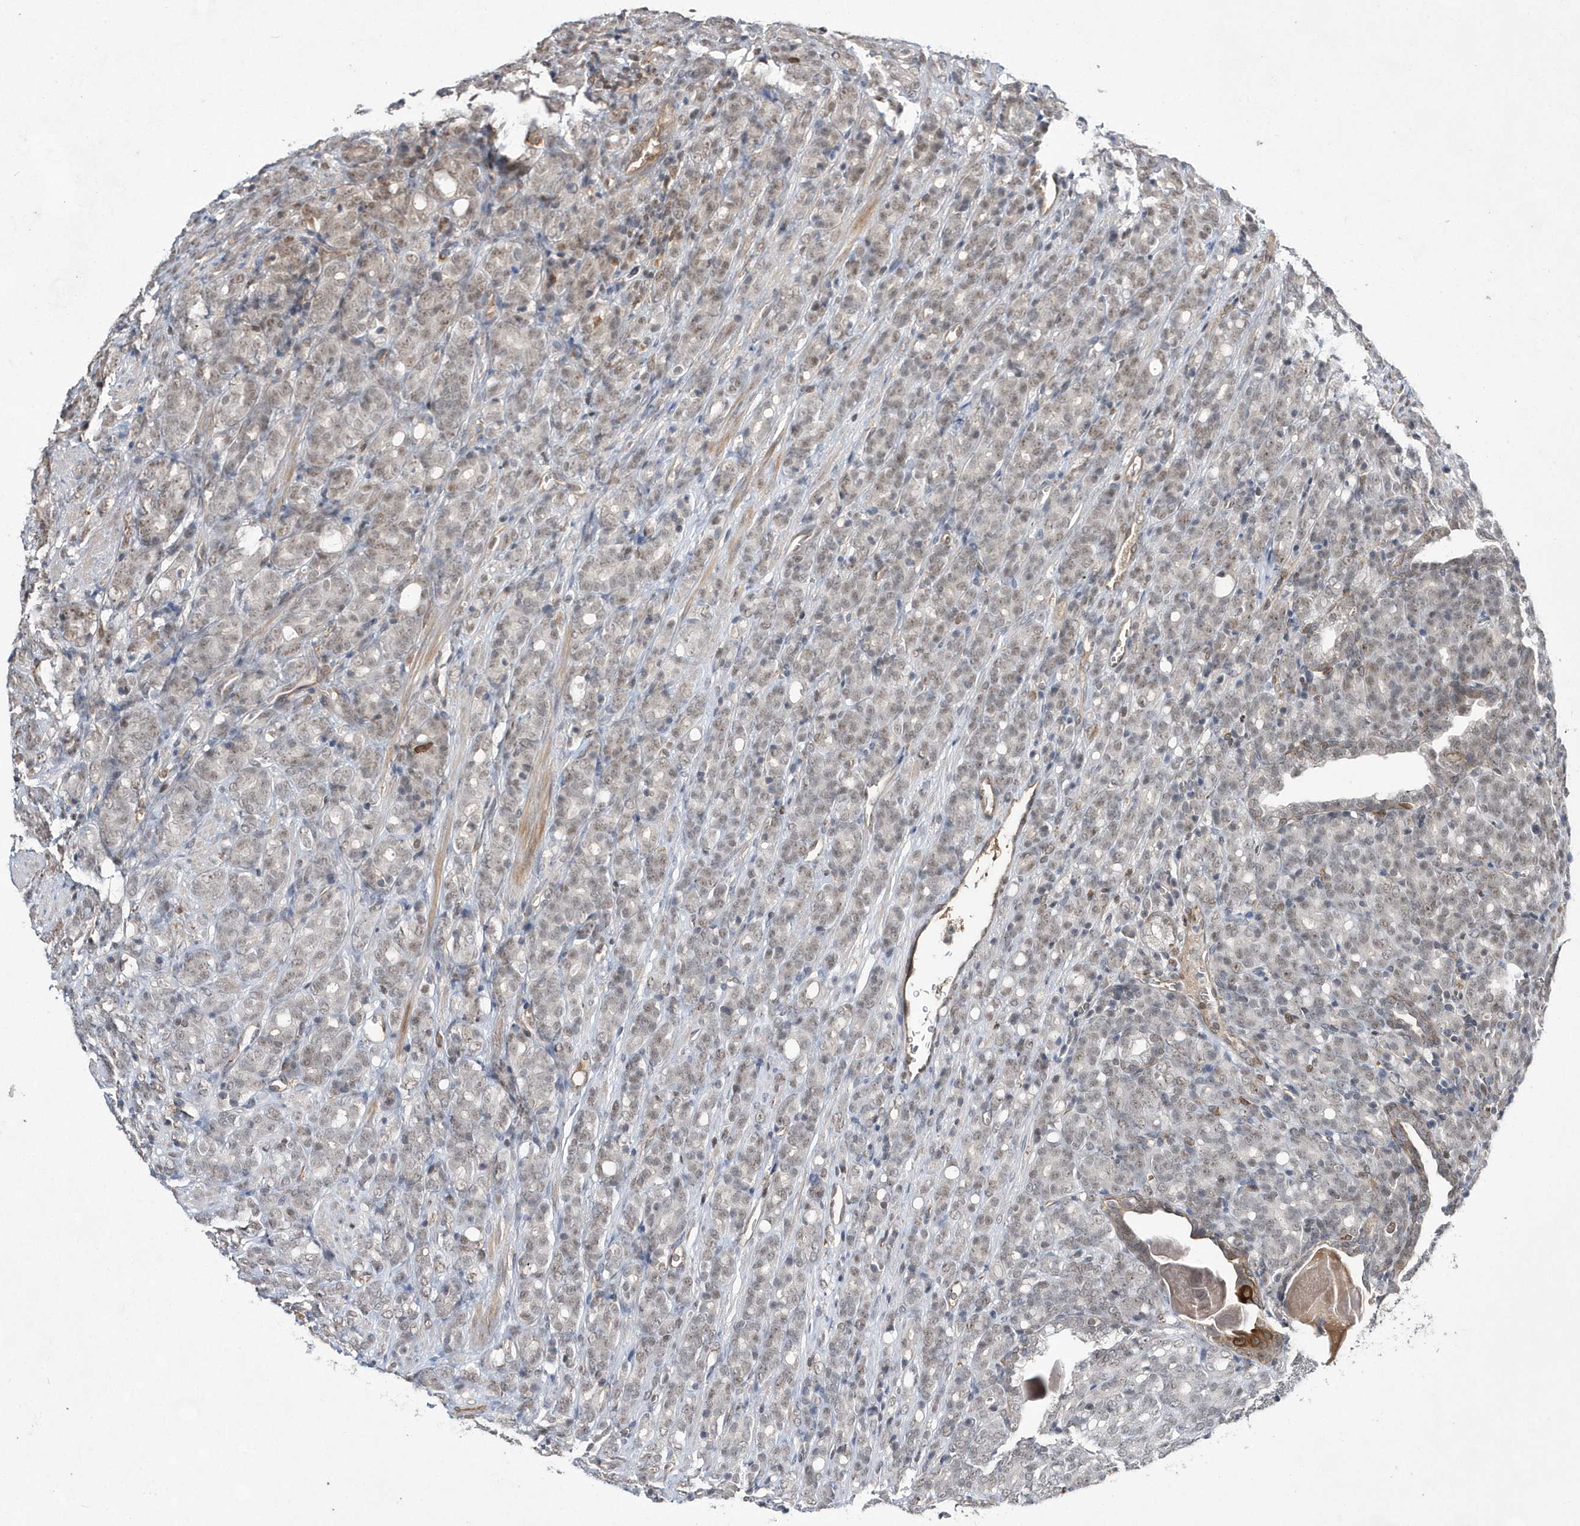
{"staining": {"intensity": "weak", "quantity": "<25%", "location": "nuclear"}, "tissue": "prostate cancer", "cell_type": "Tumor cells", "image_type": "cancer", "snomed": [{"axis": "morphology", "description": "Adenocarcinoma, High grade"}, {"axis": "topography", "description": "Prostate"}], "caption": "IHC image of human prostate cancer stained for a protein (brown), which exhibits no positivity in tumor cells.", "gene": "TMEM132B", "patient": {"sex": "male", "age": 62}}